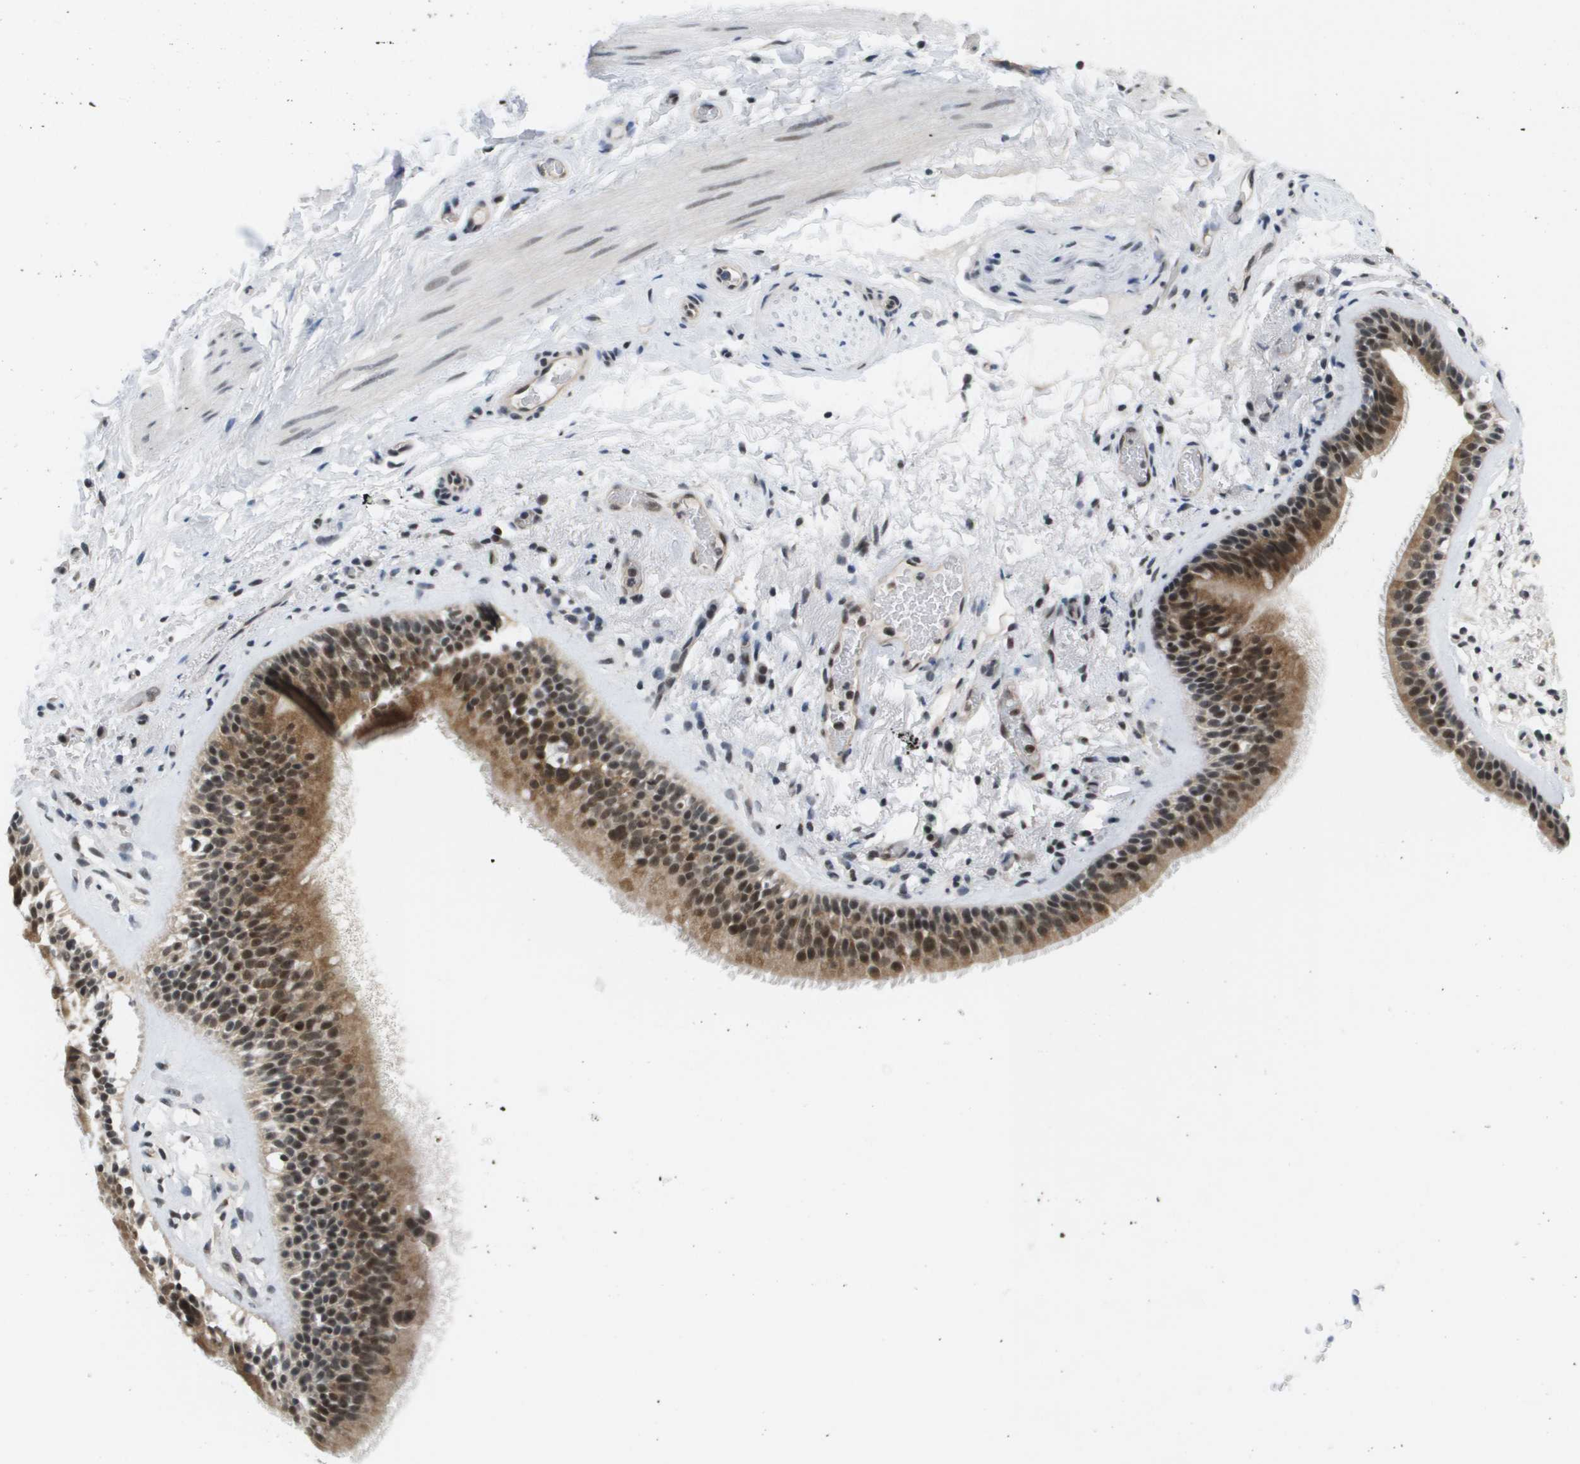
{"staining": {"intensity": "moderate", "quantity": ">75%", "location": "cytoplasmic/membranous,nuclear"}, "tissue": "bronchus", "cell_type": "Respiratory epithelial cells", "image_type": "normal", "snomed": [{"axis": "morphology", "description": "Normal tissue, NOS"}, {"axis": "topography", "description": "Cartilage tissue"}], "caption": "IHC image of normal bronchus: bronchus stained using immunohistochemistry demonstrates medium levels of moderate protein expression localized specifically in the cytoplasmic/membranous,nuclear of respiratory epithelial cells, appearing as a cytoplasmic/membranous,nuclear brown color.", "gene": "ISY1", "patient": {"sex": "female", "age": 63}}